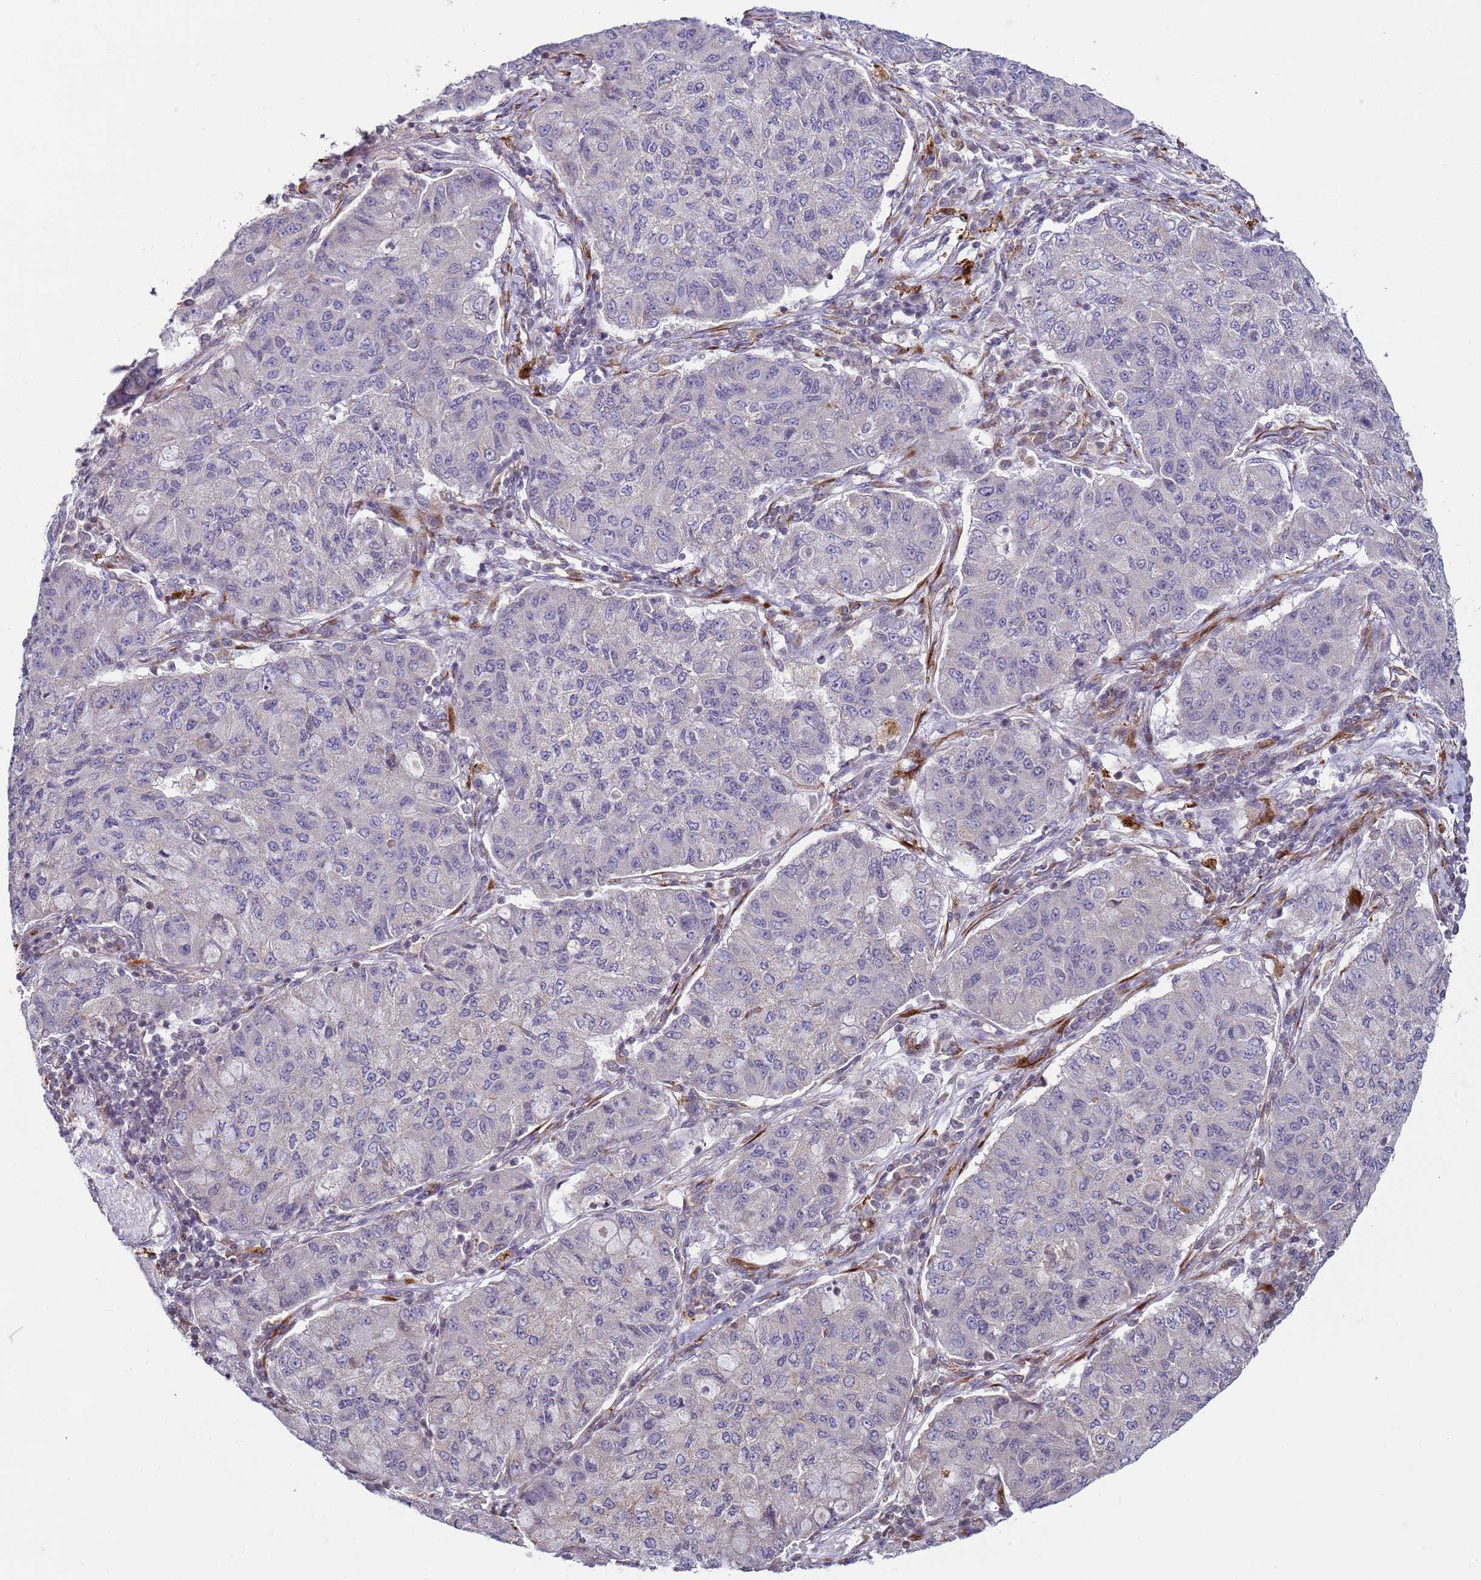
{"staining": {"intensity": "negative", "quantity": "none", "location": "none"}, "tissue": "lung cancer", "cell_type": "Tumor cells", "image_type": "cancer", "snomed": [{"axis": "morphology", "description": "Squamous cell carcinoma, NOS"}, {"axis": "topography", "description": "Lung"}], "caption": "Immunohistochemistry (IHC) of human squamous cell carcinoma (lung) shows no staining in tumor cells.", "gene": "SNAPC4", "patient": {"sex": "male", "age": 74}}